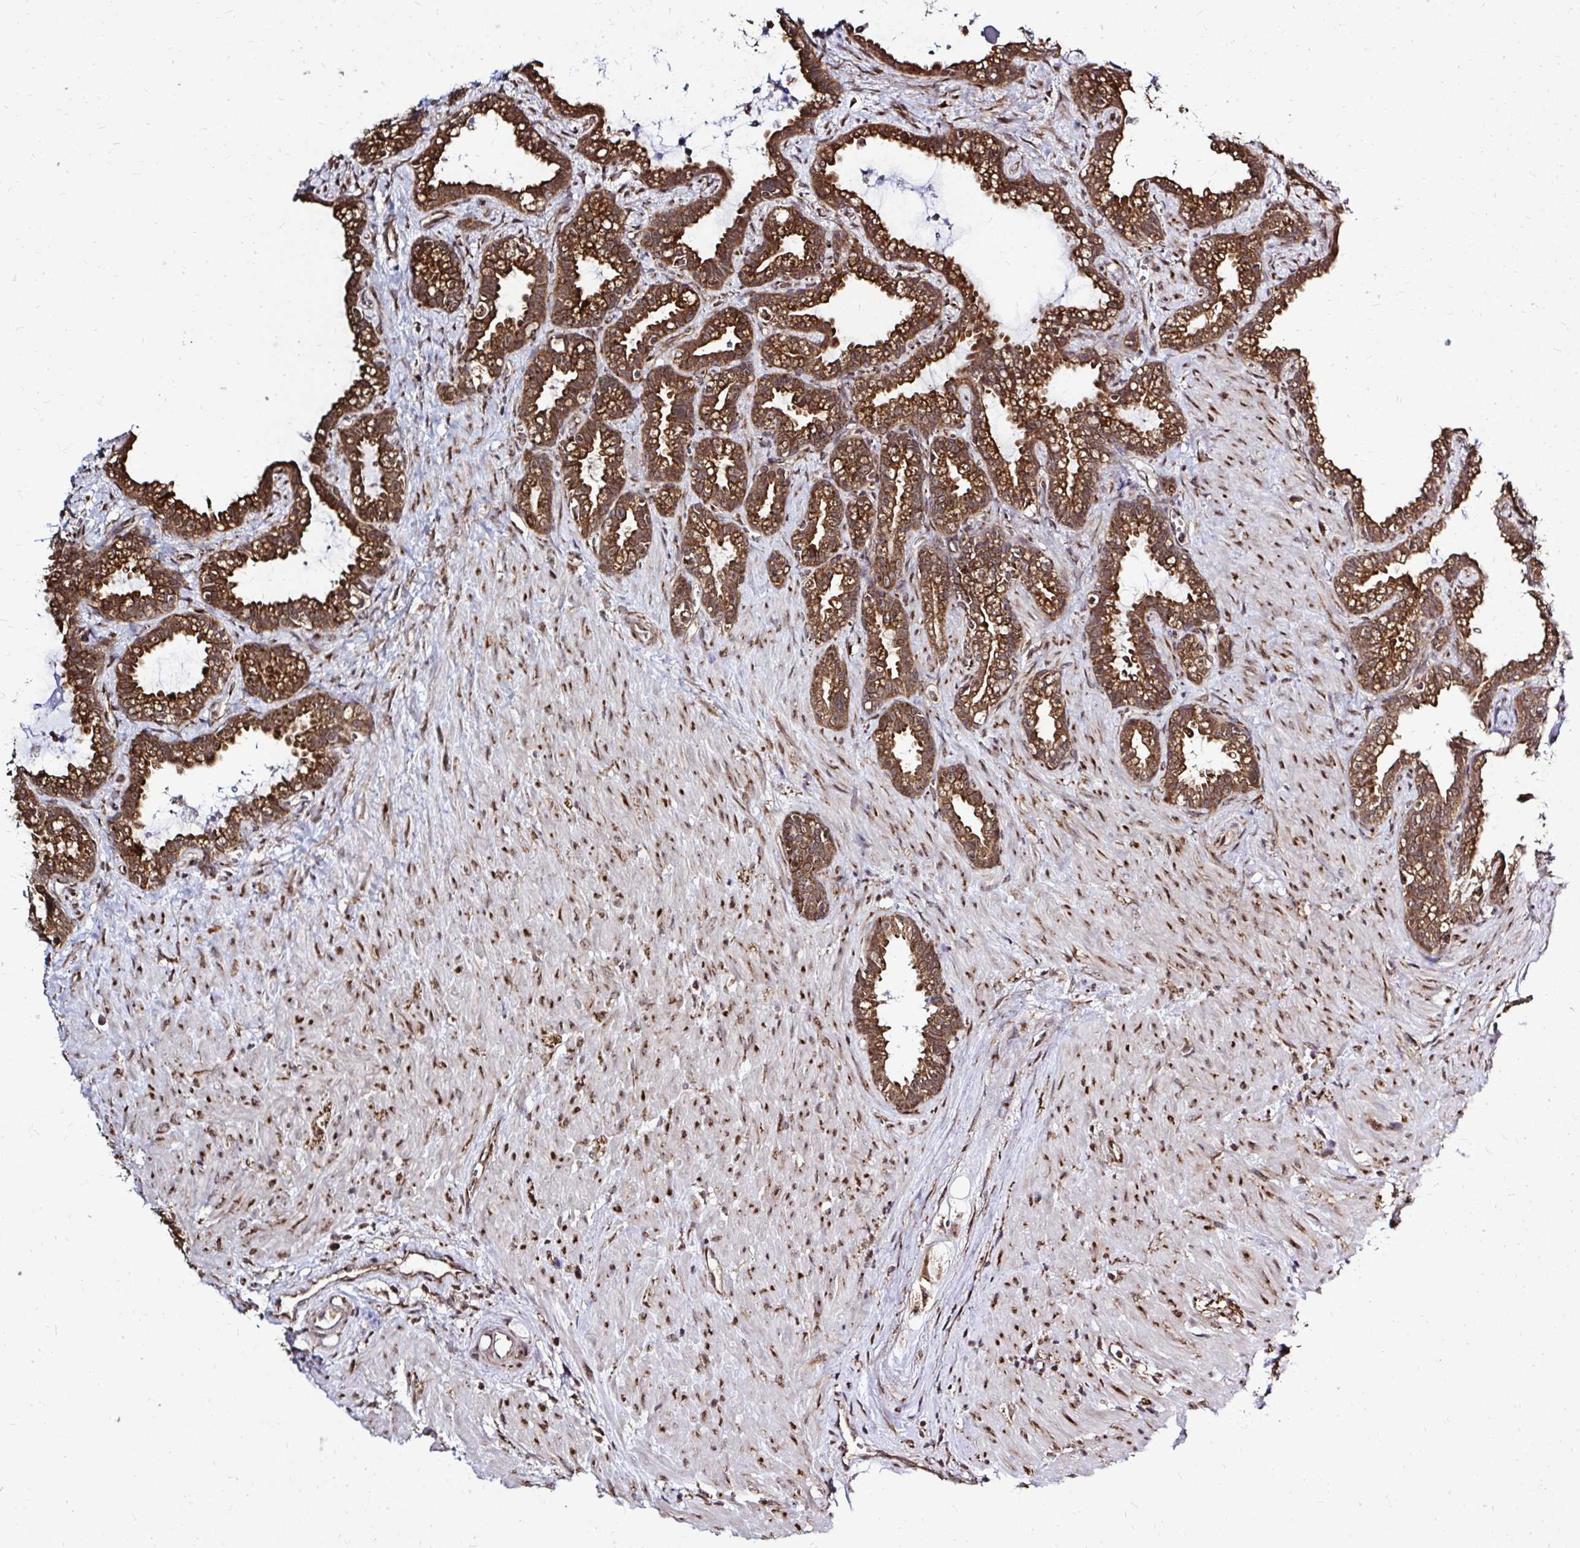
{"staining": {"intensity": "strong", "quantity": "25%-75%", "location": "cytoplasmic/membranous"}, "tissue": "seminal vesicle", "cell_type": "Glandular cells", "image_type": "normal", "snomed": [{"axis": "morphology", "description": "Normal tissue, NOS"}, {"axis": "topography", "description": "Seminal veicle"}], "caption": "A brown stain shows strong cytoplasmic/membranous positivity of a protein in glandular cells of normal seminal vesicle.", "gene": "FMR1", "patient": {"sex": "male", "age": 76}}